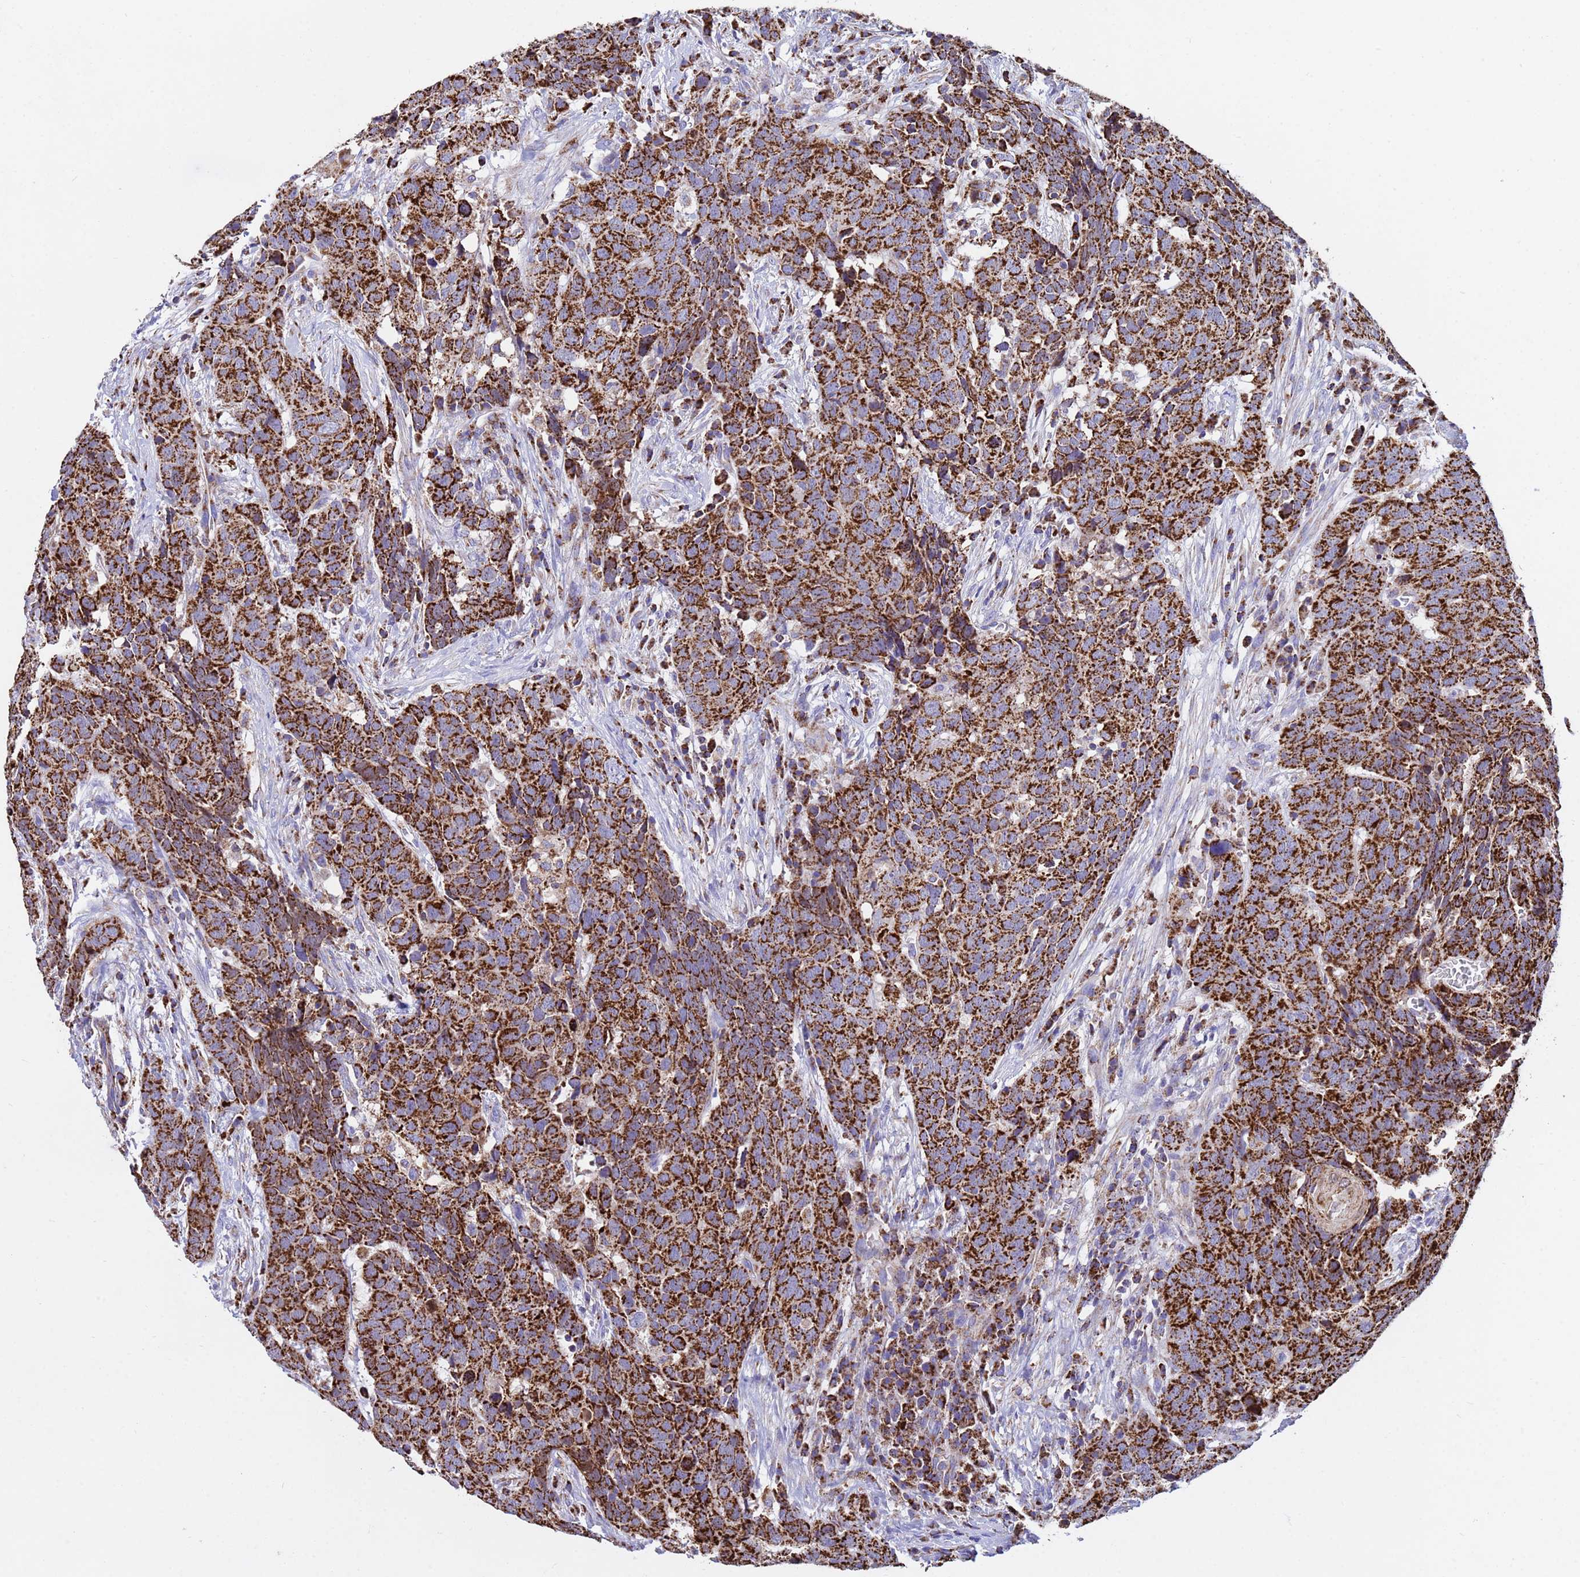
{"staining": {"intensity": "strong", "quantity": ">75%", "location": "cytoplasmic/membranous"}, "tissue": "head and neck cancer", "cell_type": "Tumor cells", "image_type": "cancer", "snomed": [{"axis": "morphology", "description": "Squamous cell carcinoma, NOS"}, {"axis": "topography", "description": "Head-Neck"}], "caption": "A brown stain labels strong cytoplasmic/membranous expression of a protein in human squamous cell carcinoma (head and neck) tumor cells.", "gene": "TUBGCP3", "patient": {"sex": "male", "age": 66}}